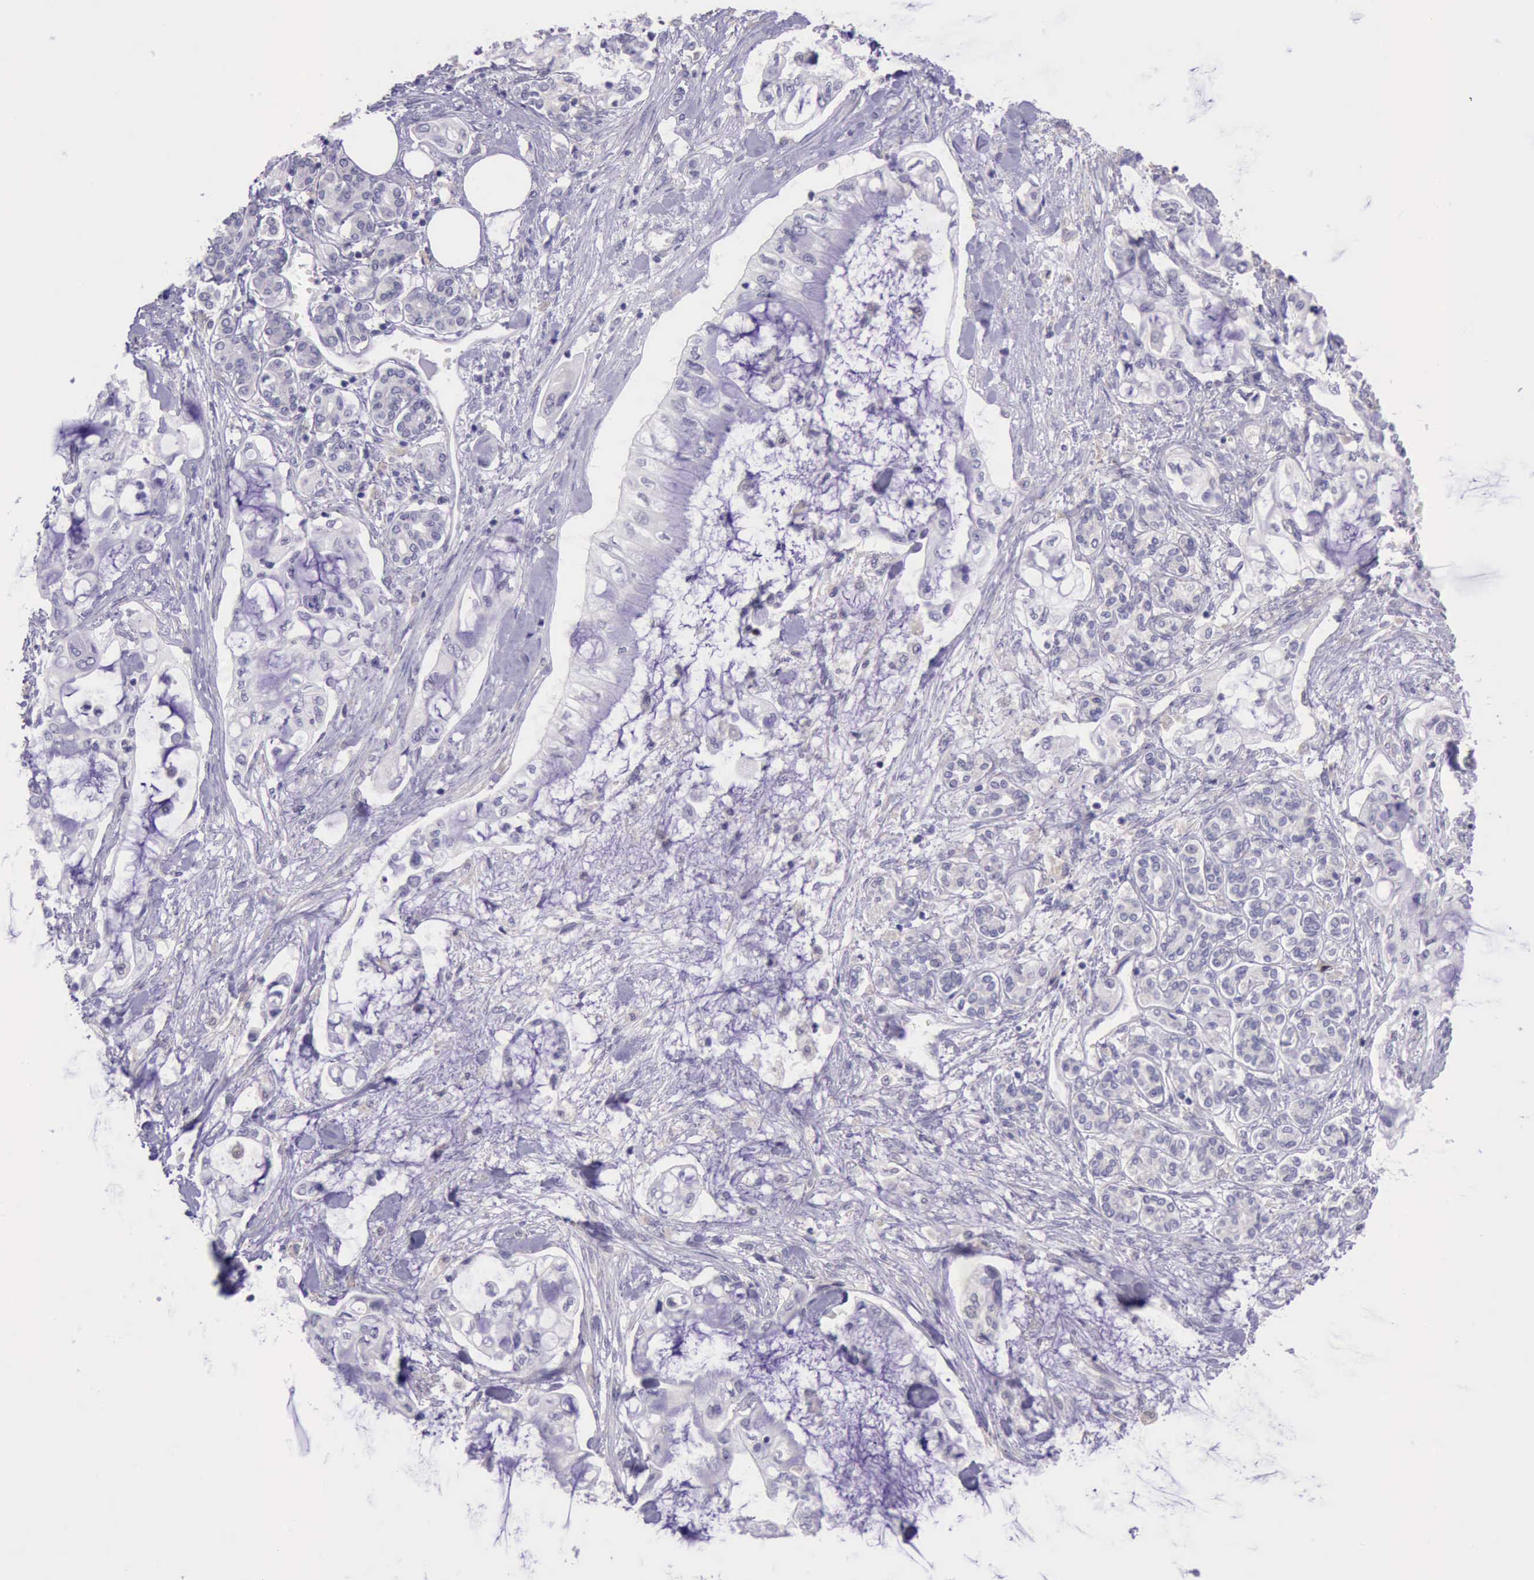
{"staining": {"intensity": "negative", "quantity": "none", "location": "none"}, "tissue": "pancreatic cancer", "cell_type": "Tumor cells", "image_type": "cancer", "snomed": [{"axis": "morphology", "description": "Adenocarcinoma, NOS"}, {"axis": "topography", "description": "Pancreas"}], "caption": "This is an IHC image of pancreatic cancer. There is no staining in tumor cells.", "gene": "PARP1", "patient": {"sex": "female", "age": 70}}